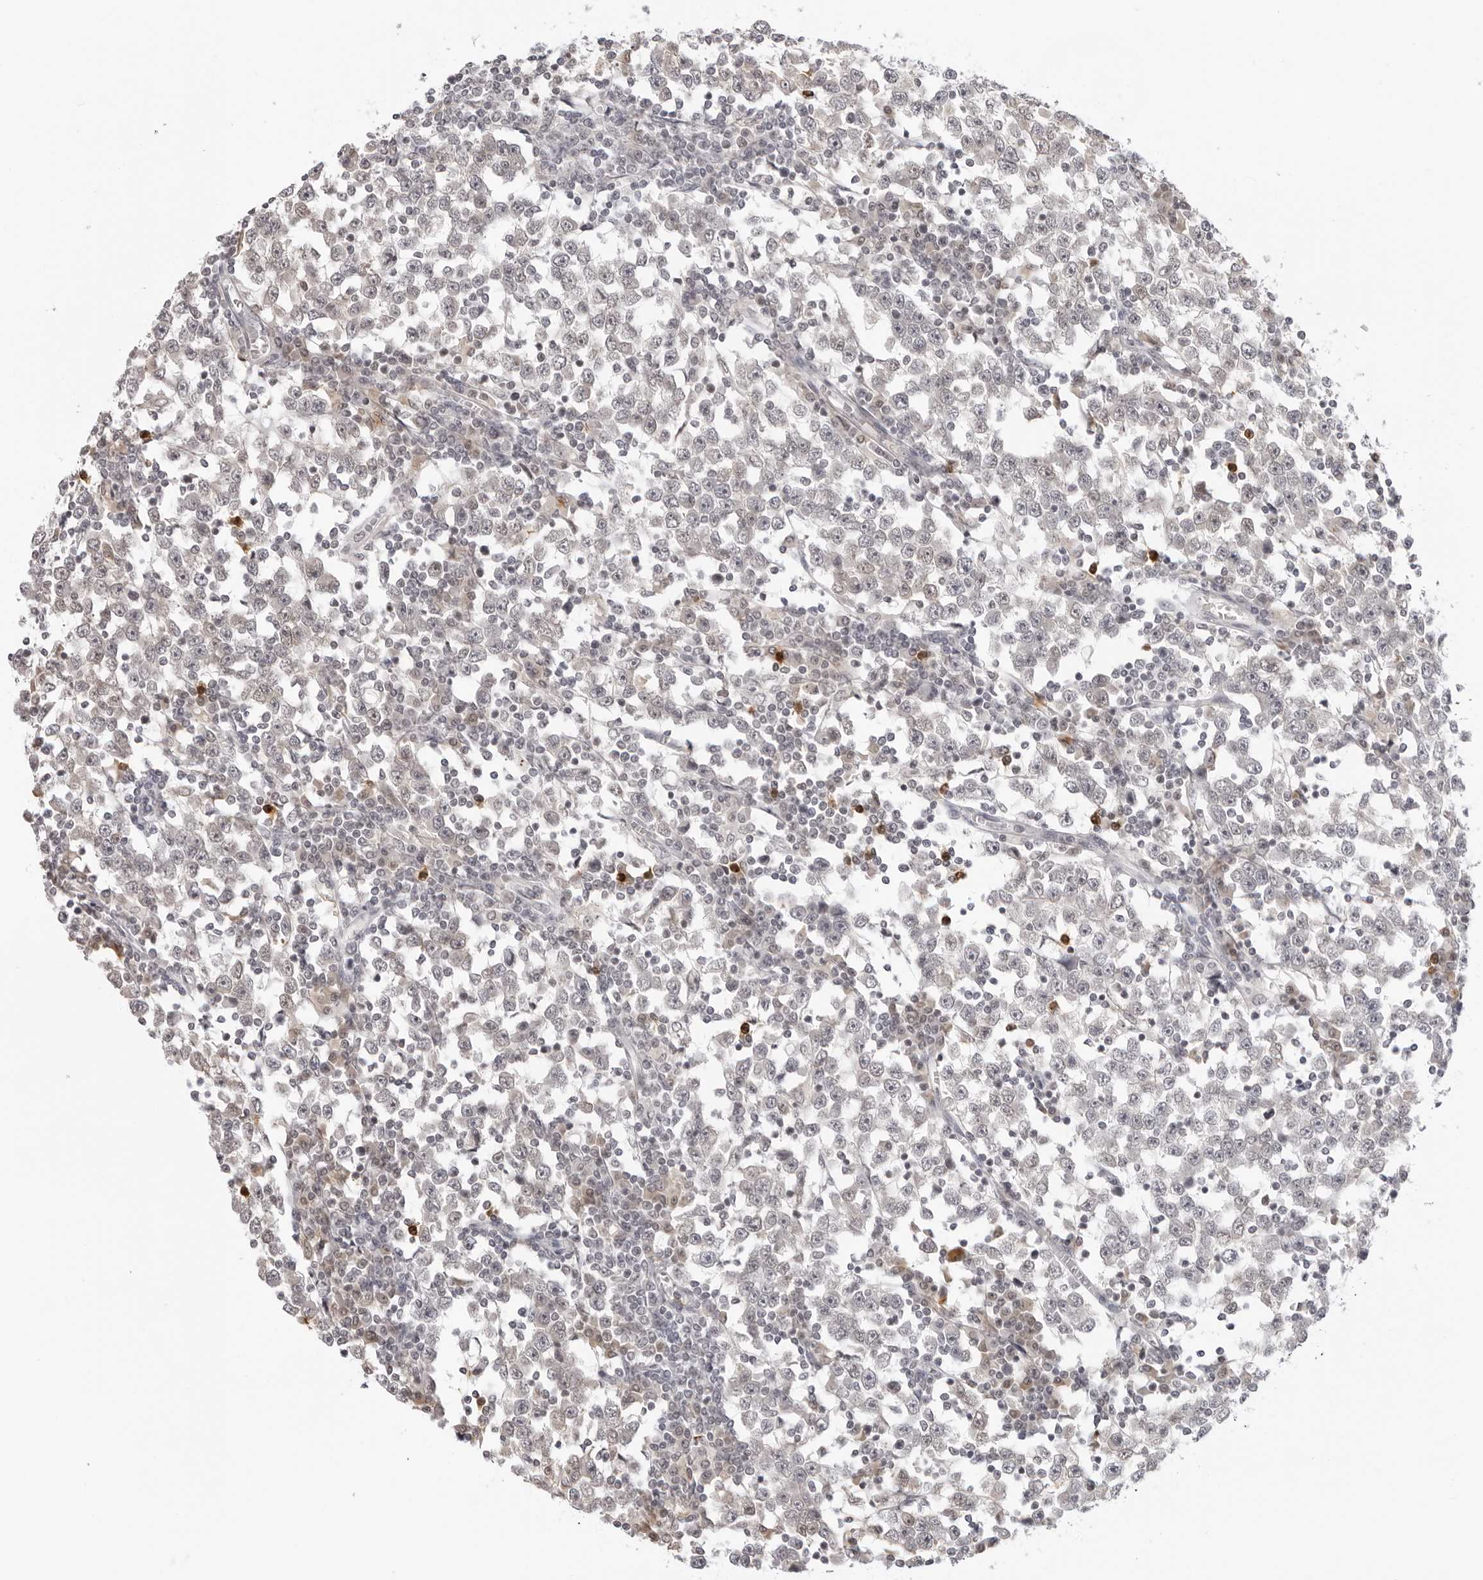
{"staining": {"intensity": "negative", "quantity": "none", "location": "none"}, "tissue": "testis cancer", "cell_type": "Tumor cells", "image_type": "cancer", "snomed": [{"axis": "morphology", "description": "Seminoma, NOS"}, {"axis": "topography", "description": "Testis"}], "caption": "An immunohistochemistry image of testis cancer is shown. There is no staining in tumor cells of testis cancer.", "gene": "STRADB", "patient": {"sex": "male", "age": 65}}